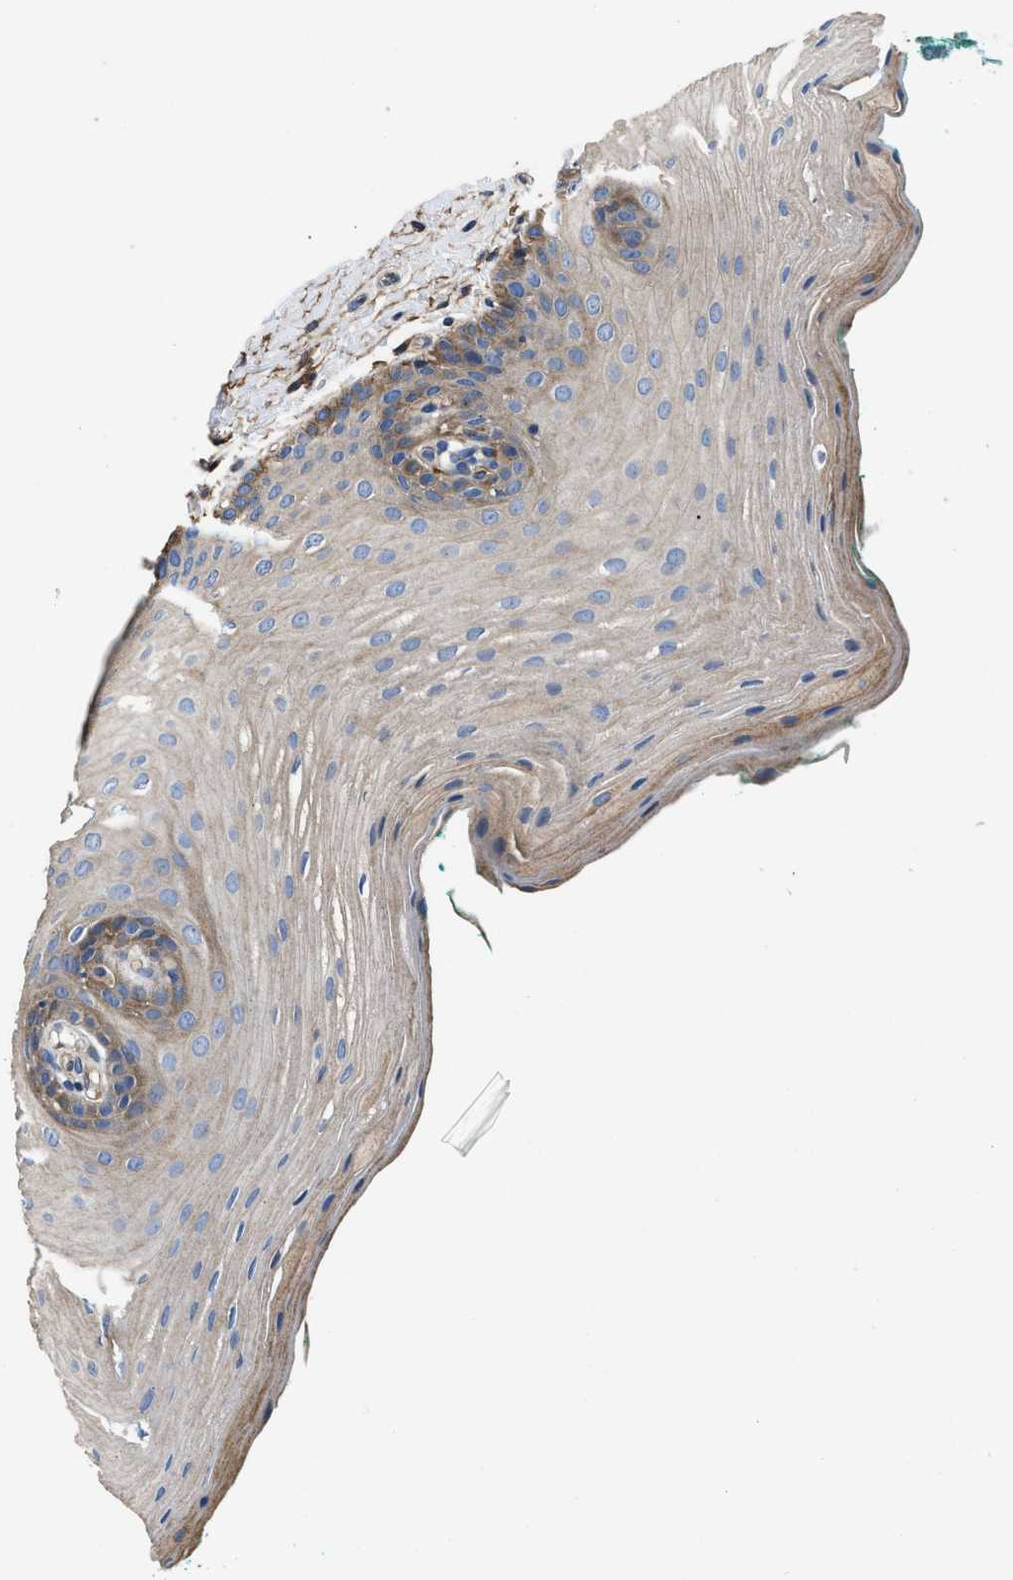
{"staining": {"intensity": "moderate", "quantity": "<25%", "location": "cytoplasmic/membranous"}, "tissue": "oral mucosa", "cell_type": "Squamous epithelial cells", "image_type": "normal", "snomed": [{"axis": "morphology", "description": "Normal tissue, NOS"}, {"axis": "topography", "description": "Oral tissue"}], "caption": "Oral mucosa stained for a protein (brown) displays moderate cytoplasmic/membranous positive expression in about <25% of squamous epithelial cells.", "gene": "NT5E", "patient": {"sex": "male", "age": 58}}